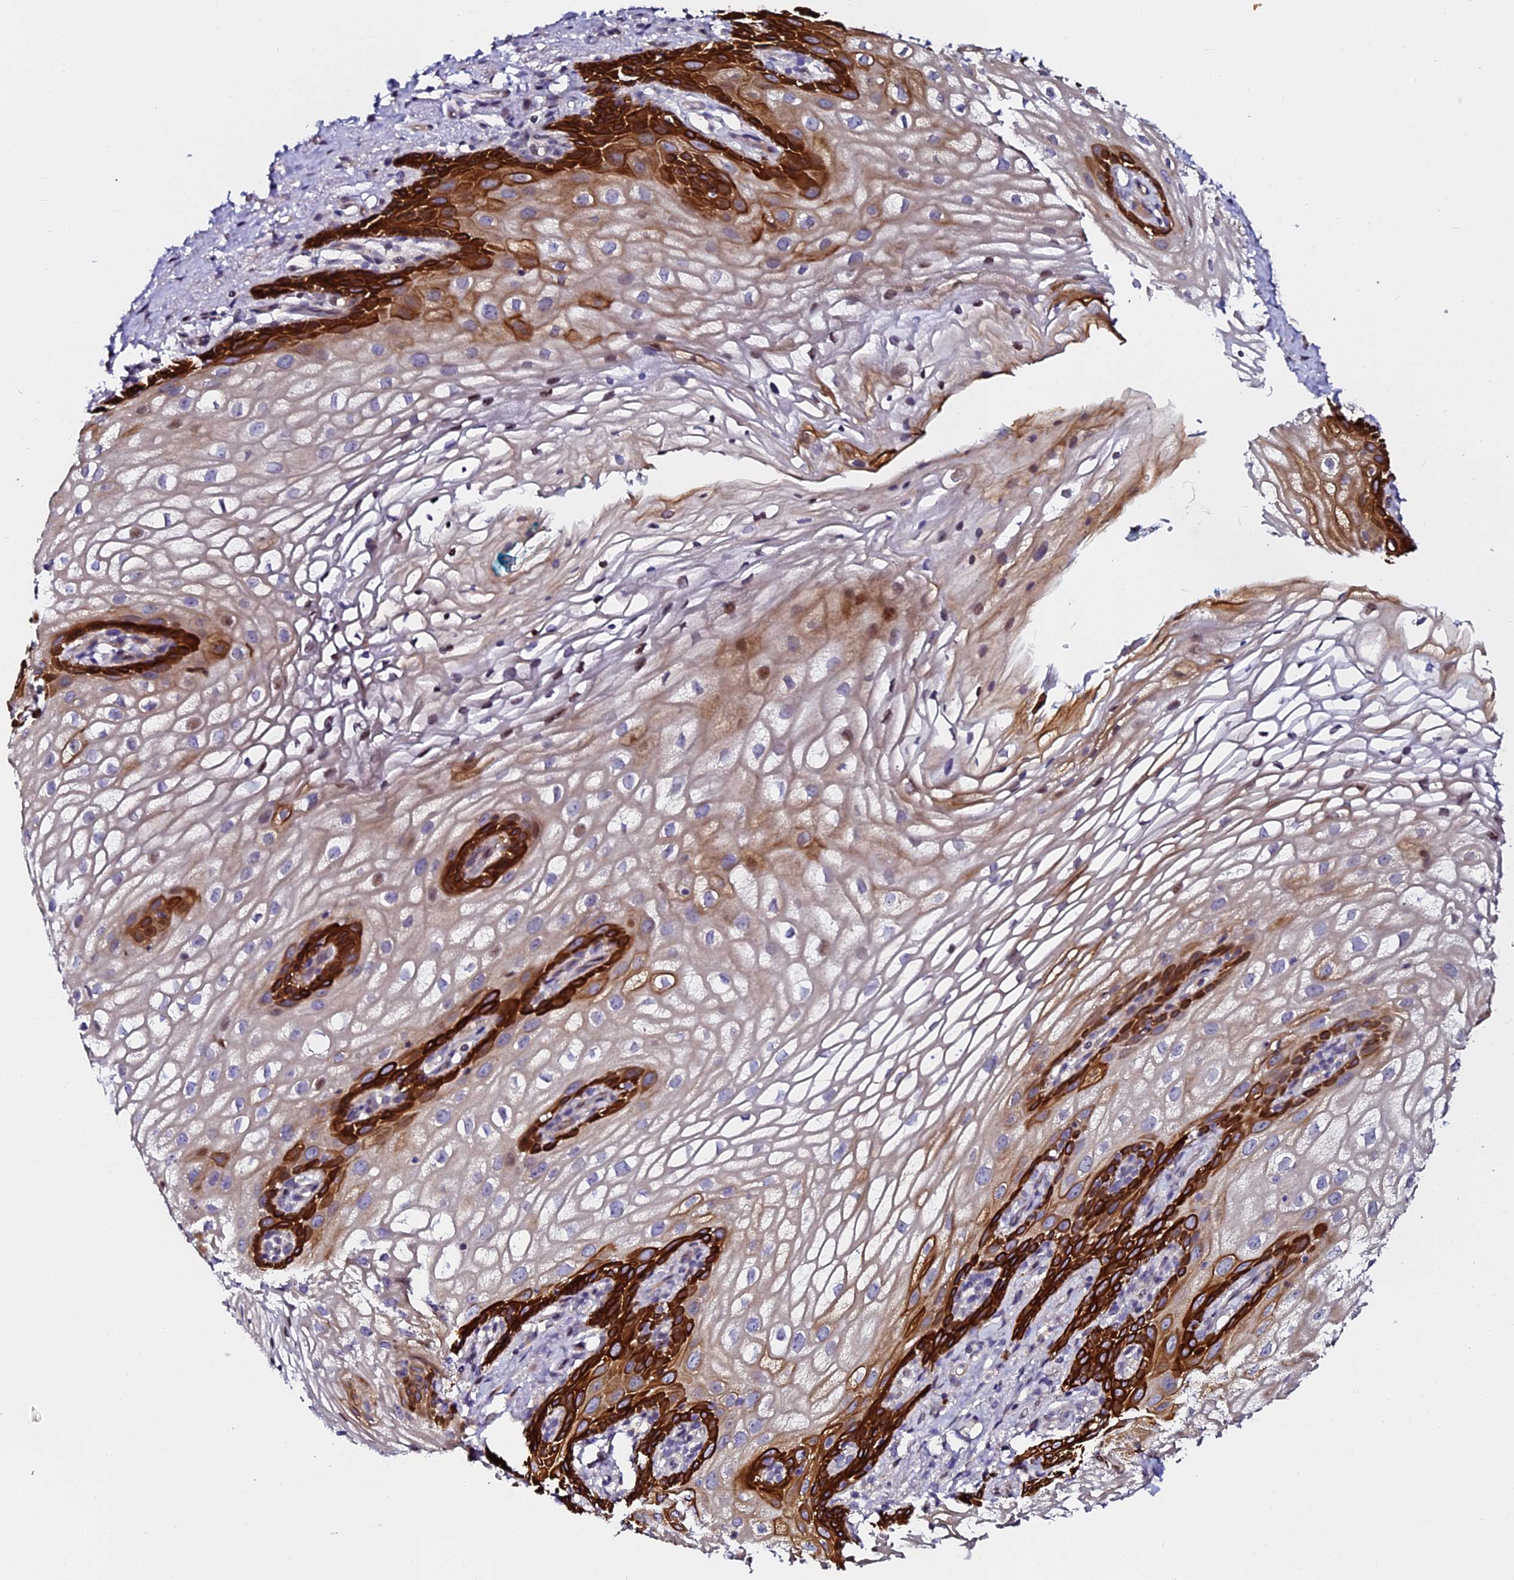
{"staining": {"intensity": "strong", "quantity": "25%-75%", "location": "cytoplasmic/membranous"}, "tissue": "vagina", "cell_type": "Squamous epithelial cells", "image_type": "normal", "snomed": [{"axis": "morphology", "description": "Normal tissue, NOS"}, {"axis": "topography", "description": "Vagina"}, {"axis": "topography", "description": "Peripheral nerve tissue"}], "caption": "Protein analysis of benign vagina displays strong cytoplasmic/membranous expression in approximately 25%-75% of squamous epithelial cells.", "gene": "GPN3", "patient": {"sex": "female", "age": 71}}